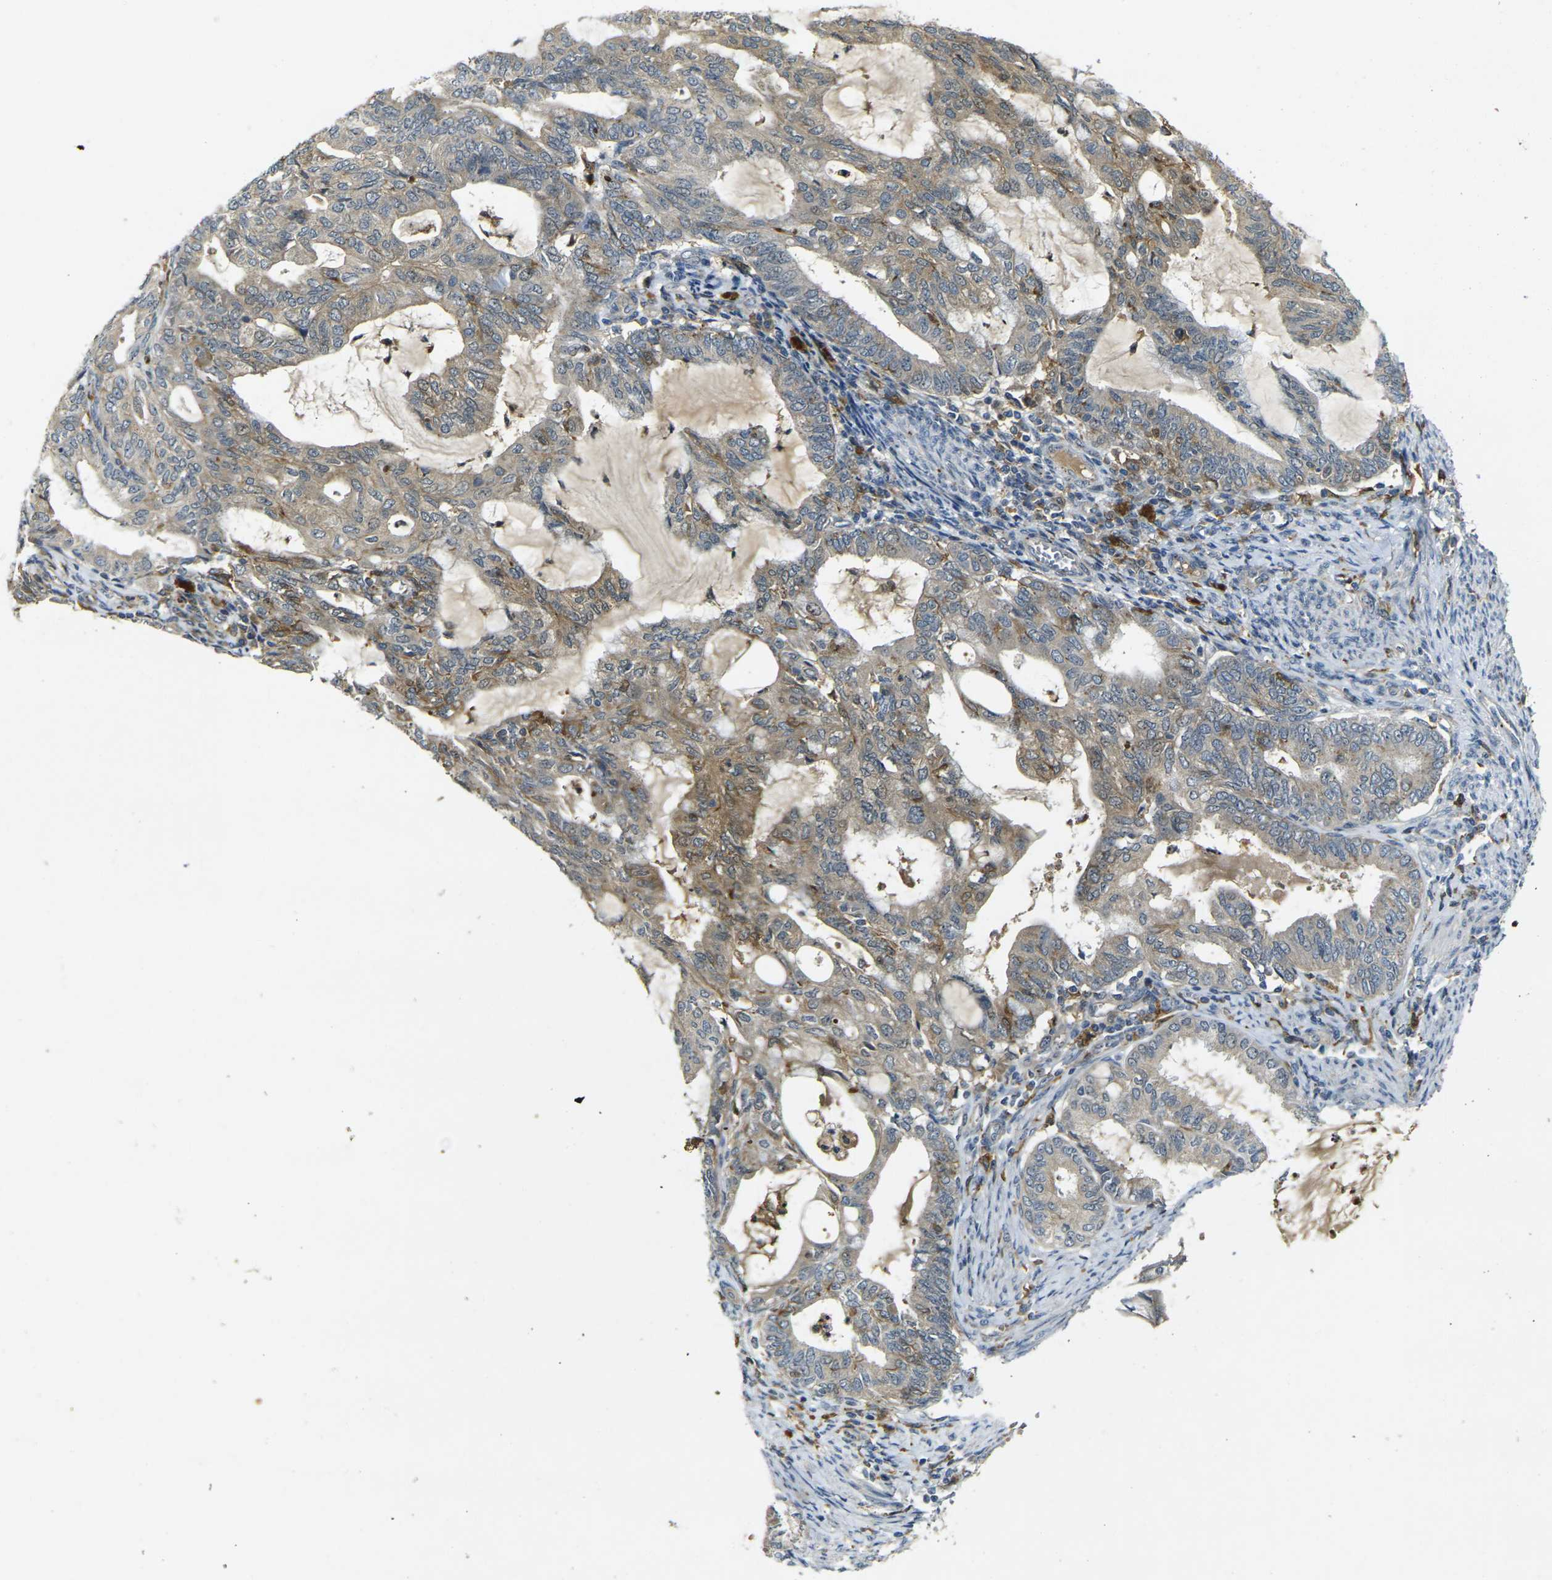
{"staining": {"intensity": "weak", "quantity": "25%-75%", "location": "cytoplasmic/membranous"}, "tissue": "endometrial cancer", "cell_type": "Tumor cells", "image_type": "cancer", "snomed": [{"axis": "morphology", "description": "Adenocarcinoma, NOS"}, {"axis": "topography", "description": "Endometrium"}], "caption": "Brown immunohistochemical staining in human endometrial cancer (adenocarcinoma) displays weak cytoplasmic/membranous staining in about 25%-75% of tumor cells.", "gene": "PIGL", "patient": {"sex": "female", "age": 86}}